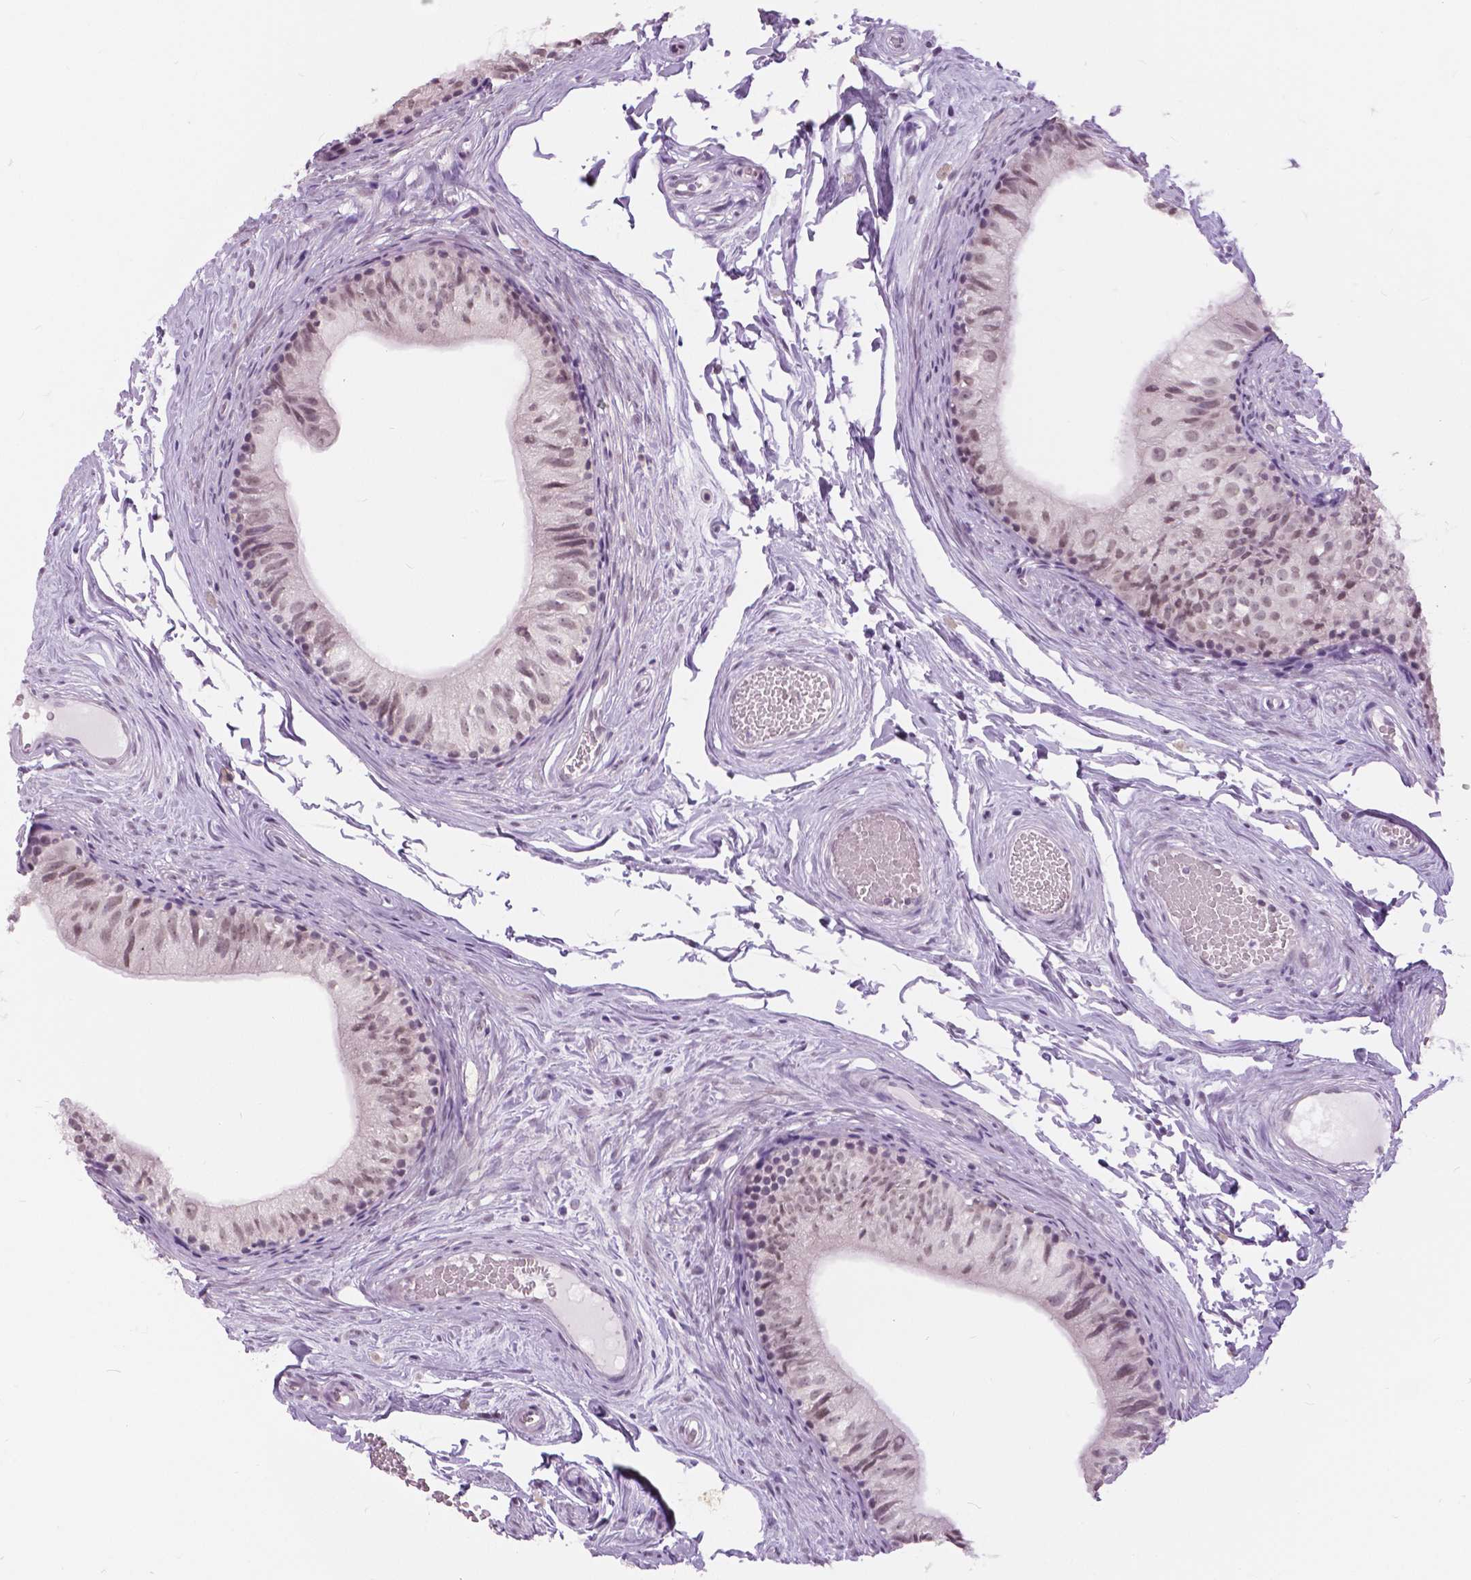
{"staining": {"intensity": "weak", "quantity": "25%-75%", "location": "nuclear"}, "tissue": "epididymis", "cell_type": "Glandular cells", "image_type": "normal", "snomed": [{"axis": "morphology", "description": "Normal tissue, NOS"}, {"axis": "topography", "description": "Epididymis"}], "caption": "Weak nuclear staining is present in about 25%-75% of glandular cells in unremarkable epididymis.", "gene": "MYOM1", "patient": {"sex": "male", "age": 45}}